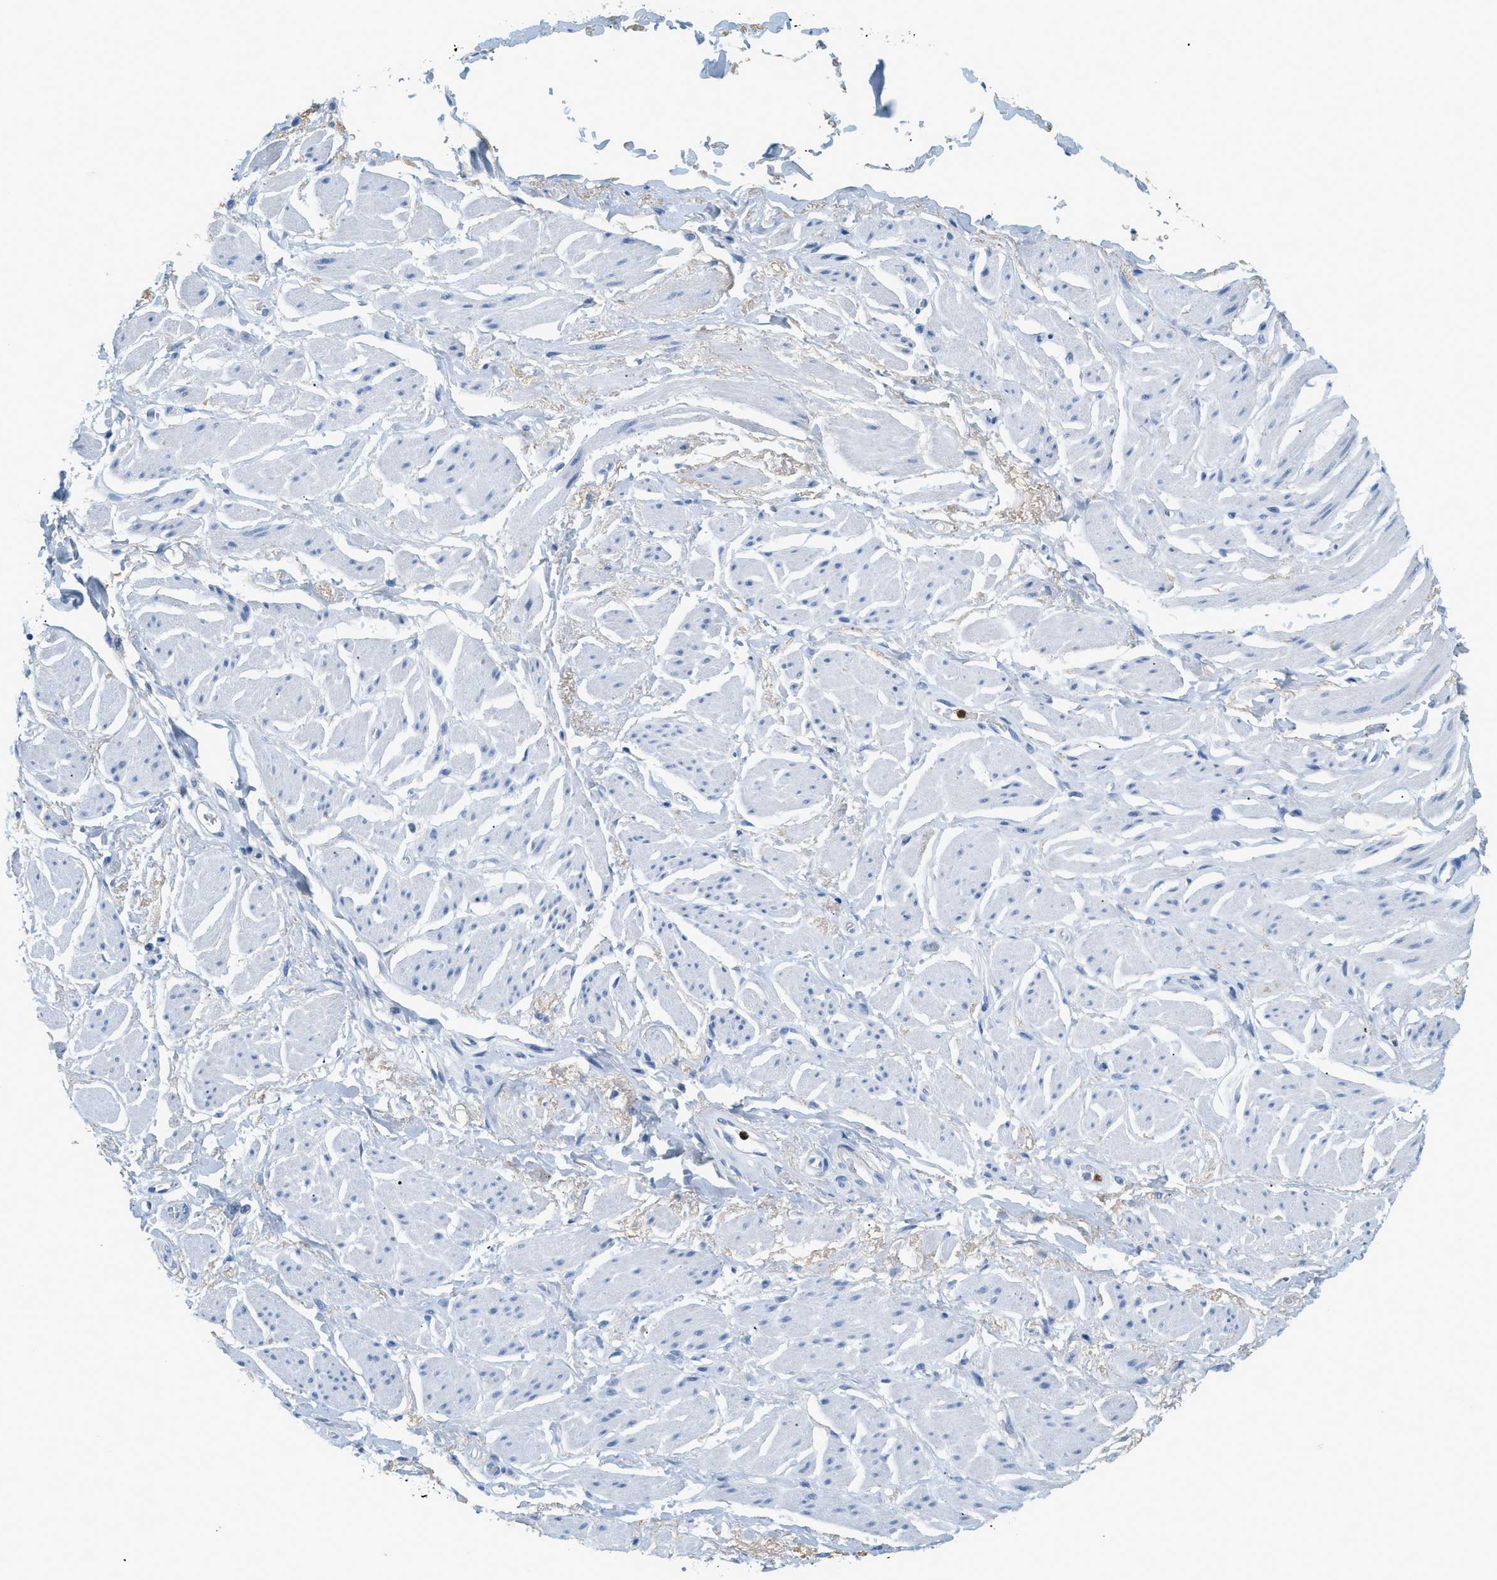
{"staining": {"intensity": "negative", "quantity": "none", "location": "none"}, "tissue": "adipose tissue", "cell_type": "Adipocytes", "image_type": "normal", "snomed": [{"axis": "morphology", "description": "Normal tissue, NOS"}, {"axis": "topography", "description": "Soft tissue"}, {"axis": "topography", "description": "Peripheral nerve tissue"}], "caption": "This is an IHC micrograph of normal human adipose tissue. There is no positivity in adipocytes.", "gene": "LCN2", "patient": {"sex": "female", "age": 71}}